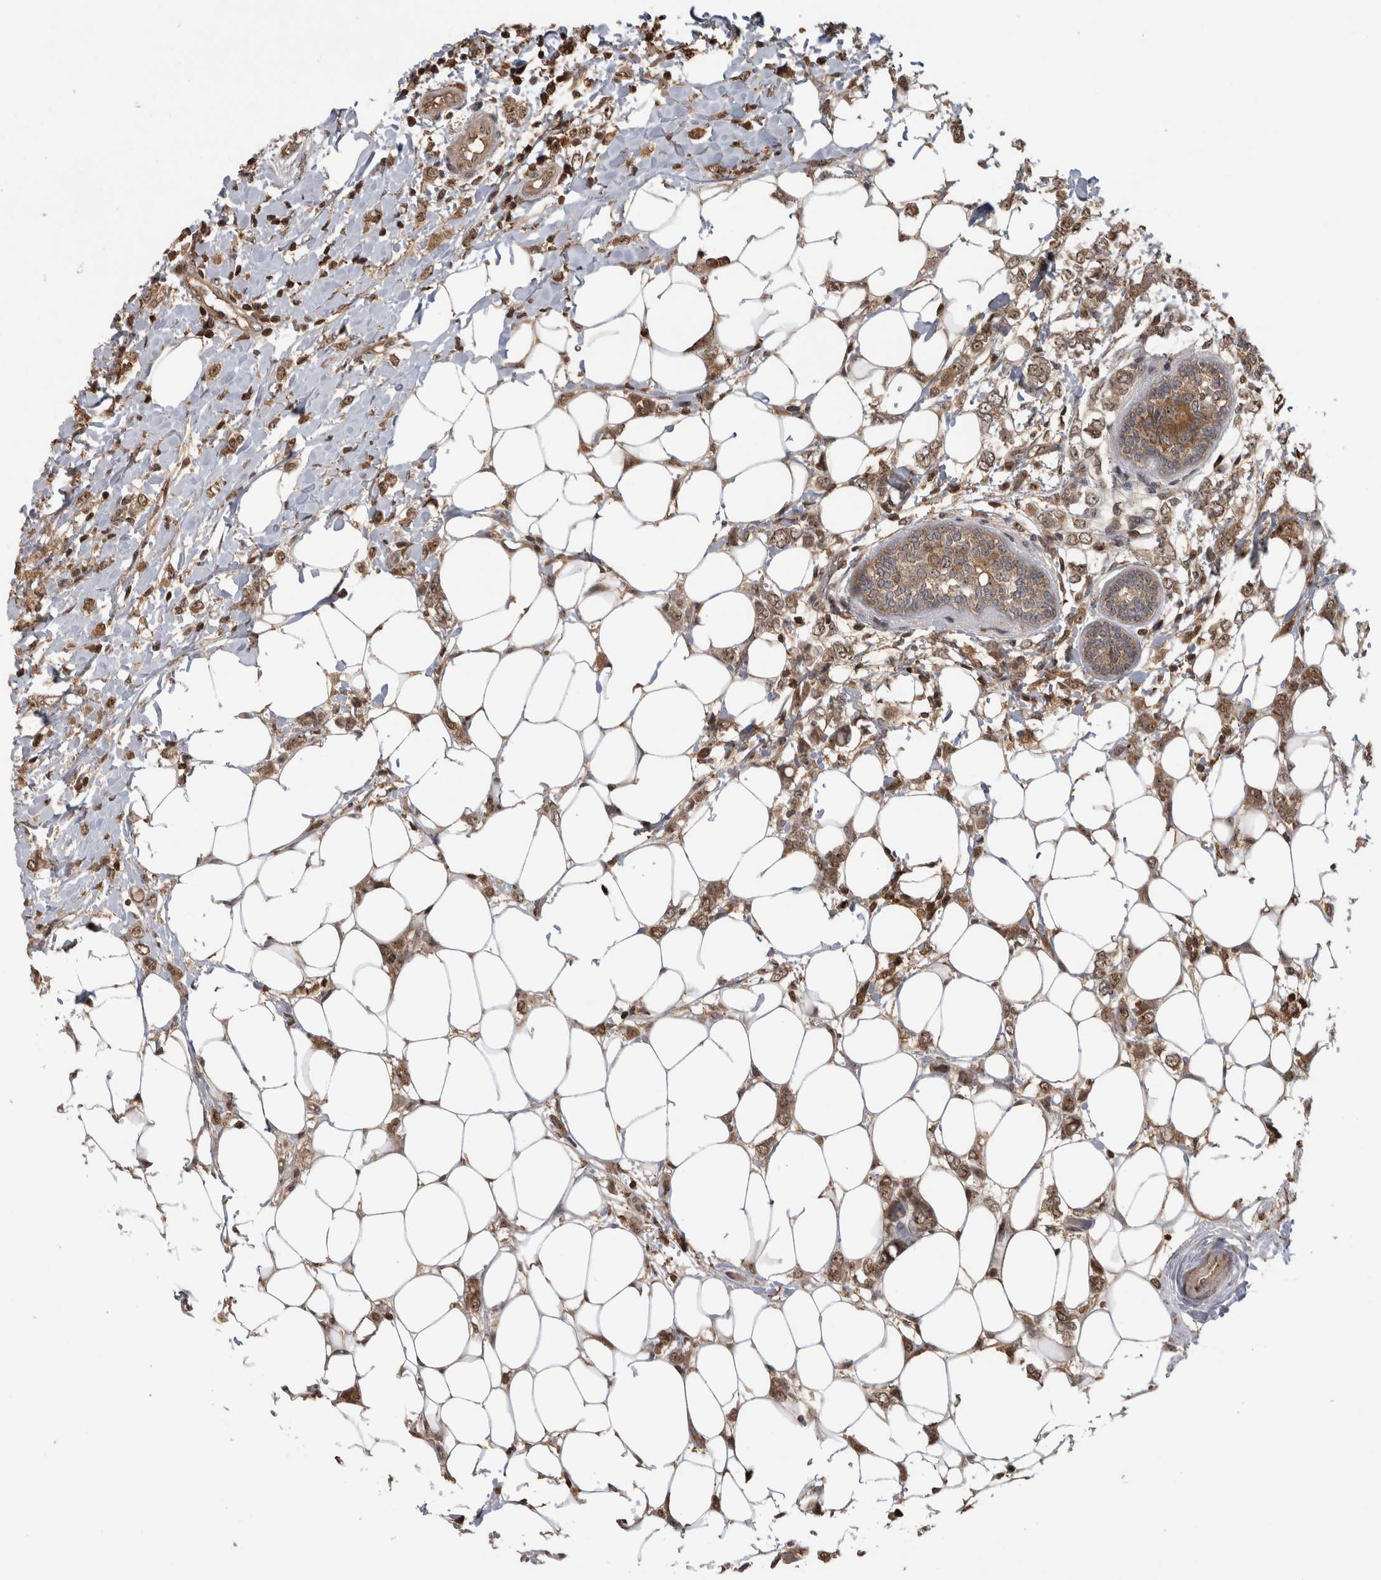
{"staining": {"intensity": "moderate", "quantity": ">75%", "location": "cytoplasmic/membranous,nuclear"}, "tissue": "breast cancer", "cell_type": "Tumor cells", "image_type": "cancer", "snomed": [{"axis": "morphology", "description": "Normal tissue, NOS"}, {"axis": "morphology", "description": "Lobular carcinoma"}, {"axis": "topography", "description": "Breast"}], "caption": "Immunohistochemical staining of lobular carcinoma (breast) exhibits moderate cytoplasmic/membranous and nuclear protein staining in approximately >75% of tumor cells. The staining was performed using DAB (3,3'-diaminobenzidine) to visualize the protein expression in brown, while the nuclei were stained in blue with hematoxylin (Magnification: 20x).", "gene": "TDRD7", "patient": {"sex": "female", "age": 47}}